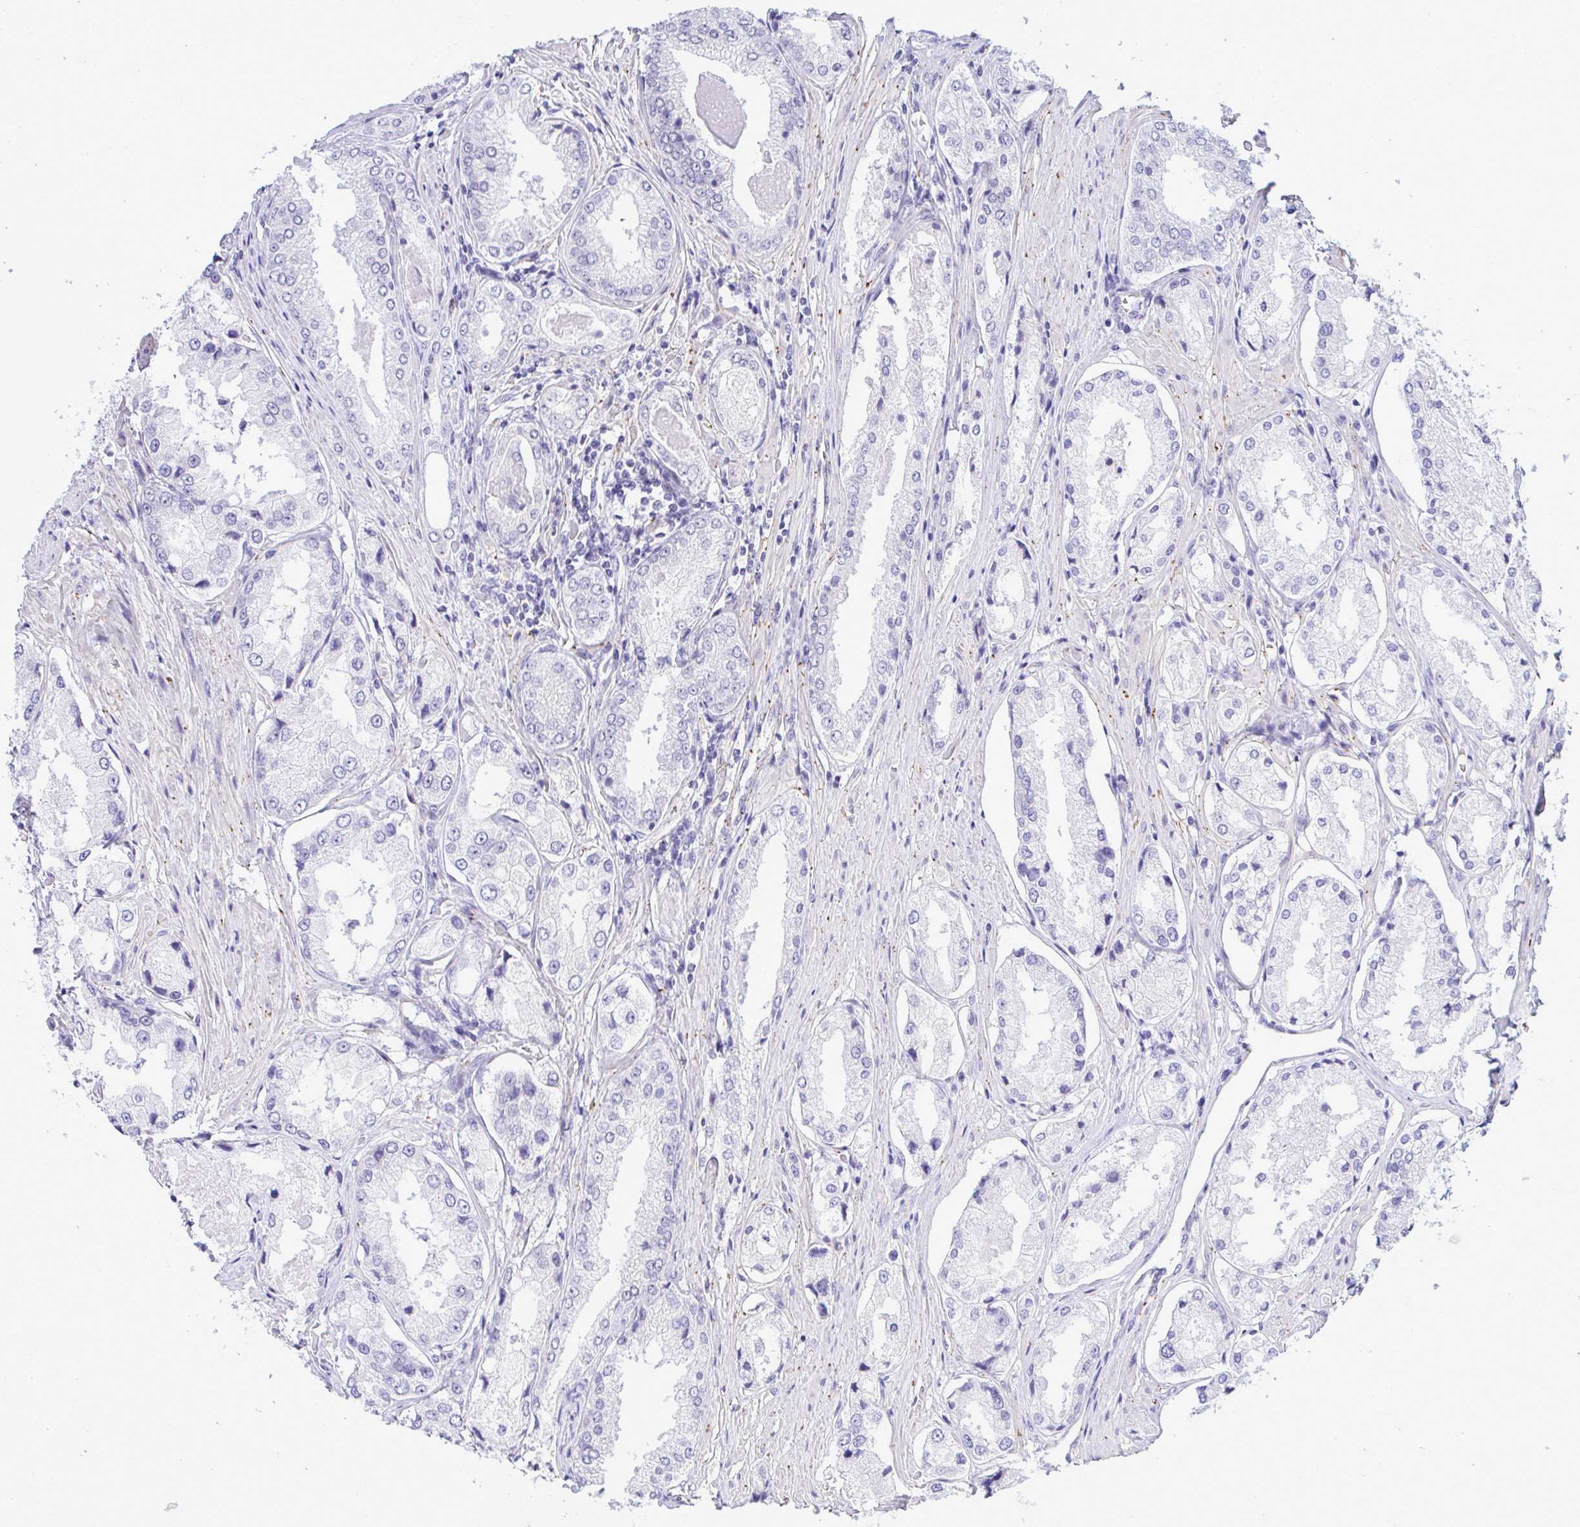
{"staining": {"intensity": "negative", "quantity": "none", "location": "none"}, "tissue": "prostate cancer", "cell_type": "Tumor cells", "image_type": "cancer", "snomed": [{"axis": "morphology", "description": "Adenocarcinoma, Low grade"}, {"axis": "topography", "description": "Prostate"}], "caption": "Photomicrograph shows no significant protein expression in tumor cells of adenocarcinoma (low-grade) (prostate). Nuclei are stained in blue.", "gene": "SLC25A51", "patient": {"sex": "male", "age": 68}}